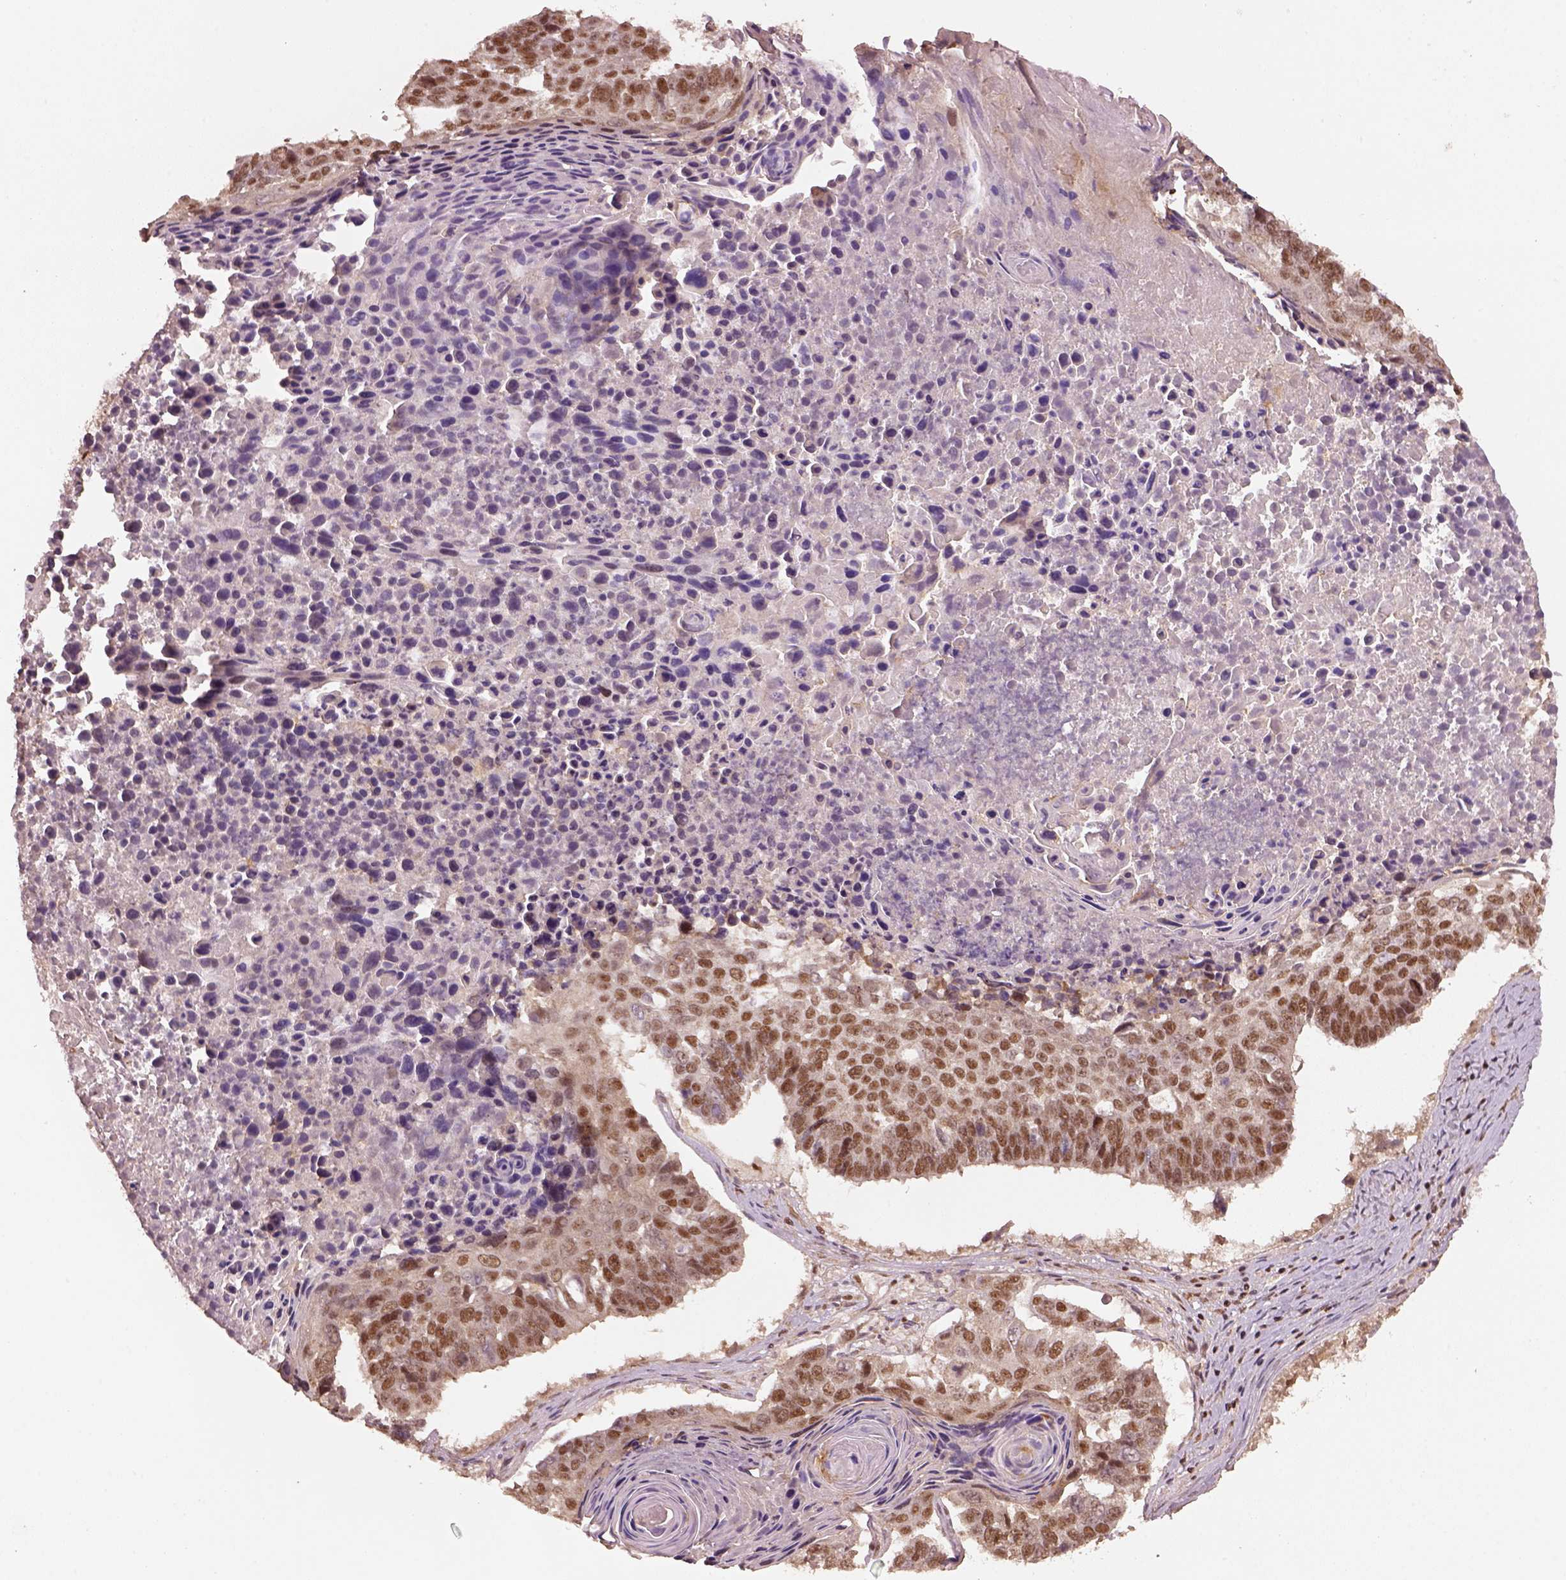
{"staining": {"intensity": "moderate", "quantity": ">75%", "location": "nuclear"}, "tissue": "lung cancer", "cell_type": "Tumor cells", "image_type": "cancer", "snomed": [{"axis": "morphology", "description": "Squamous cell carcinoma, NOS"}, {"axis": "topography", "description": "Lung"}], "caption": "Protein expression analysis of human lung squamous cell carcinoma reveals moderate nuclear positivity in about >75% of tumor cells.", "gene": "BRD9", "patient": {"sex": "male", "age": 73}}